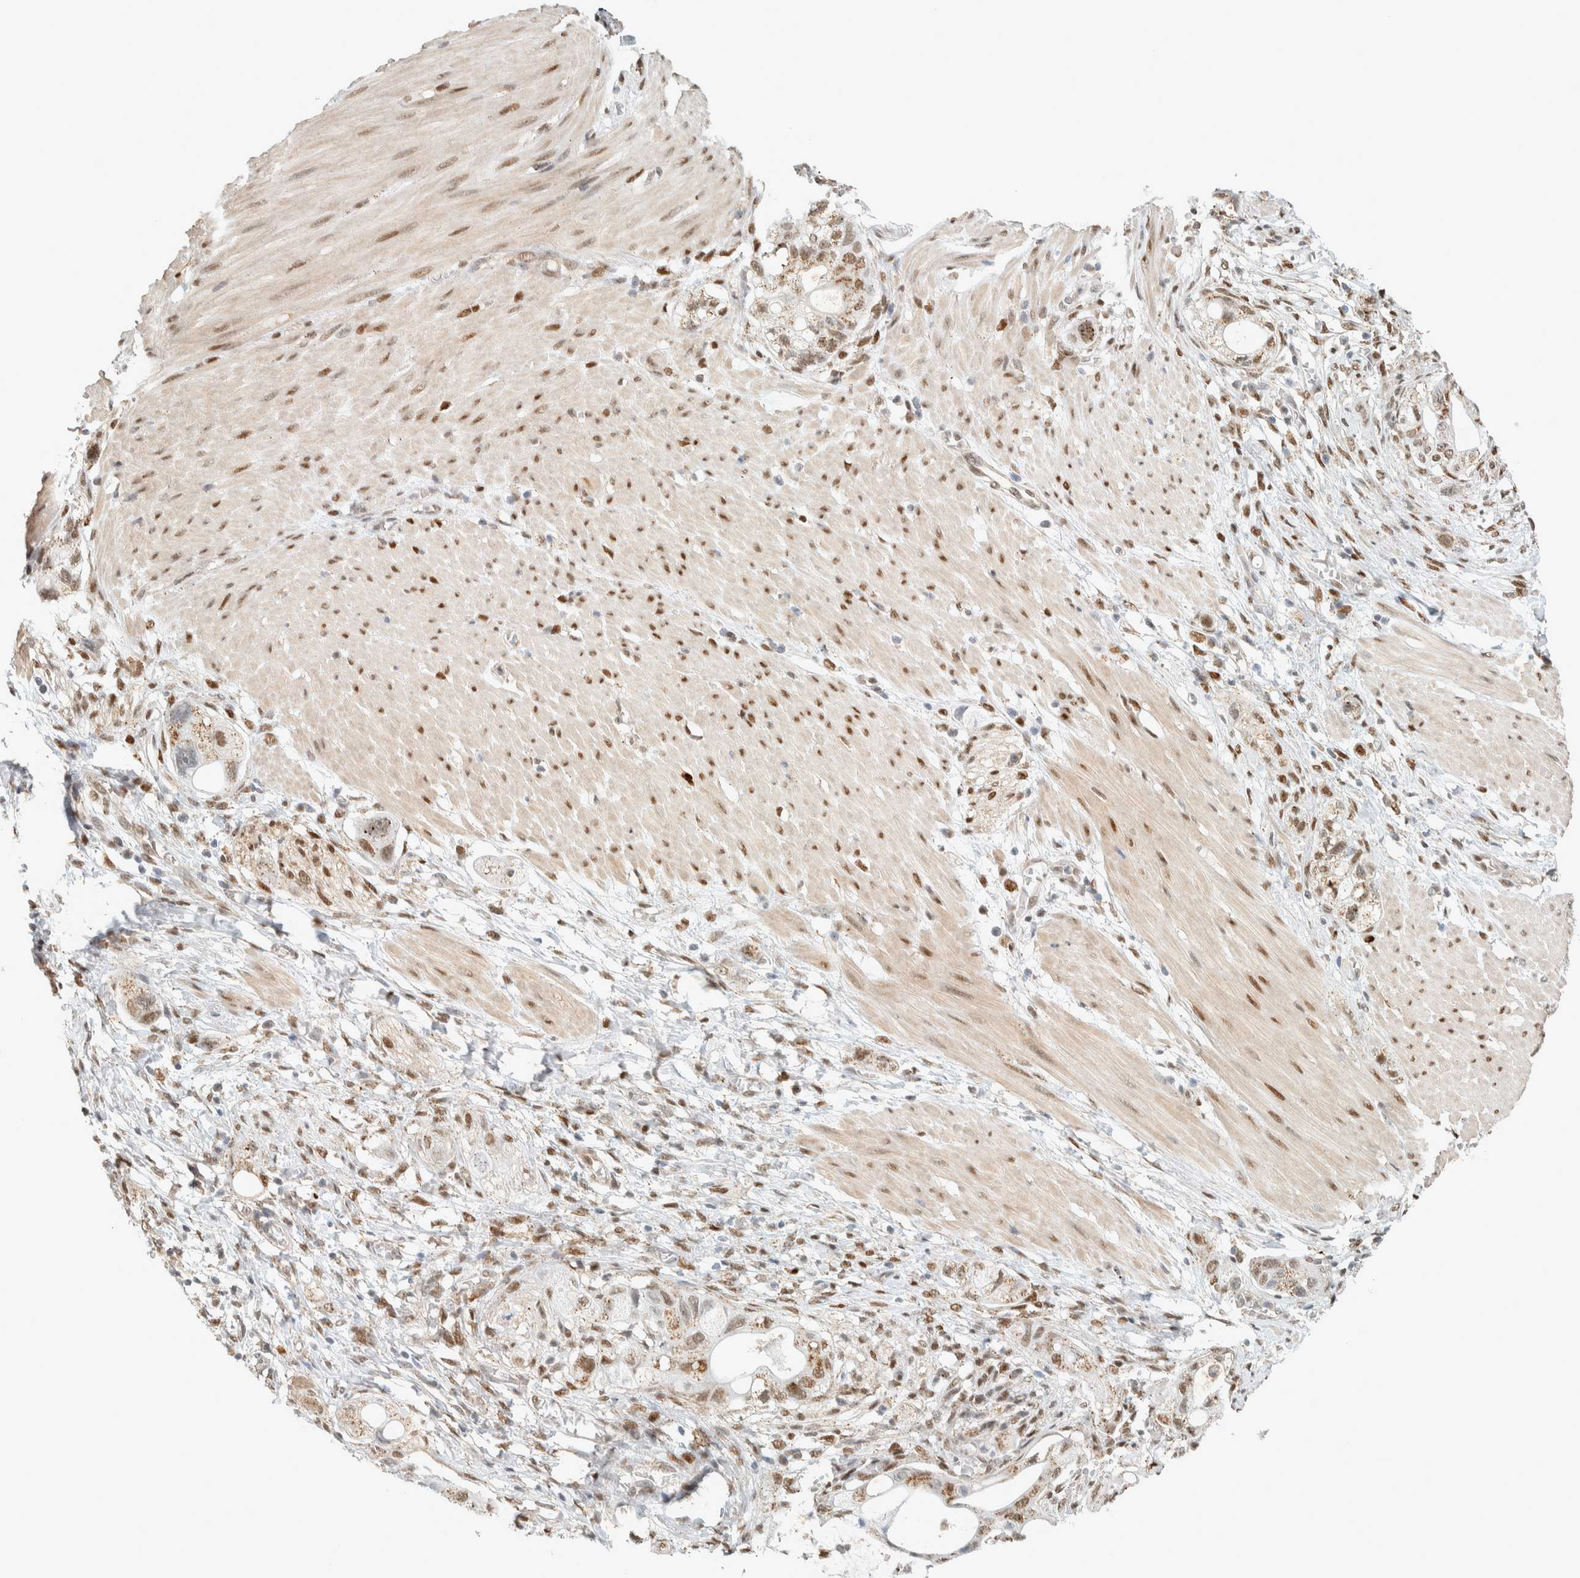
{"staining": {"intensity": "weak", "quantity": ">75%", "location": "cytoplasmic/membranous,nuclear"}, "tissue": "stomach cancer", "cell_type": "Tumor cells", "image_type": "cancer", "snomed": [{"axis": "morphology", "description": "Adenocarcinoma, NOS"}, {"axis": "topography", "description": "Stomach"}, {"axis": "topography", "description": "Stomach, lower"}], "caption": "Brown immunohistochemical staining in human stomach adenocarcinoma reveals weak cytoplasmic/membranous and nuclear expression in about >75% of tumor cells. (Stains: DAB (3,3'-diaminobenzidine) in brown, nuclei in blue, Microscopy: brightfield microscopy at high magnification).", "gene": "TFE3", "patient": {"sex": "female", "age": 48}}